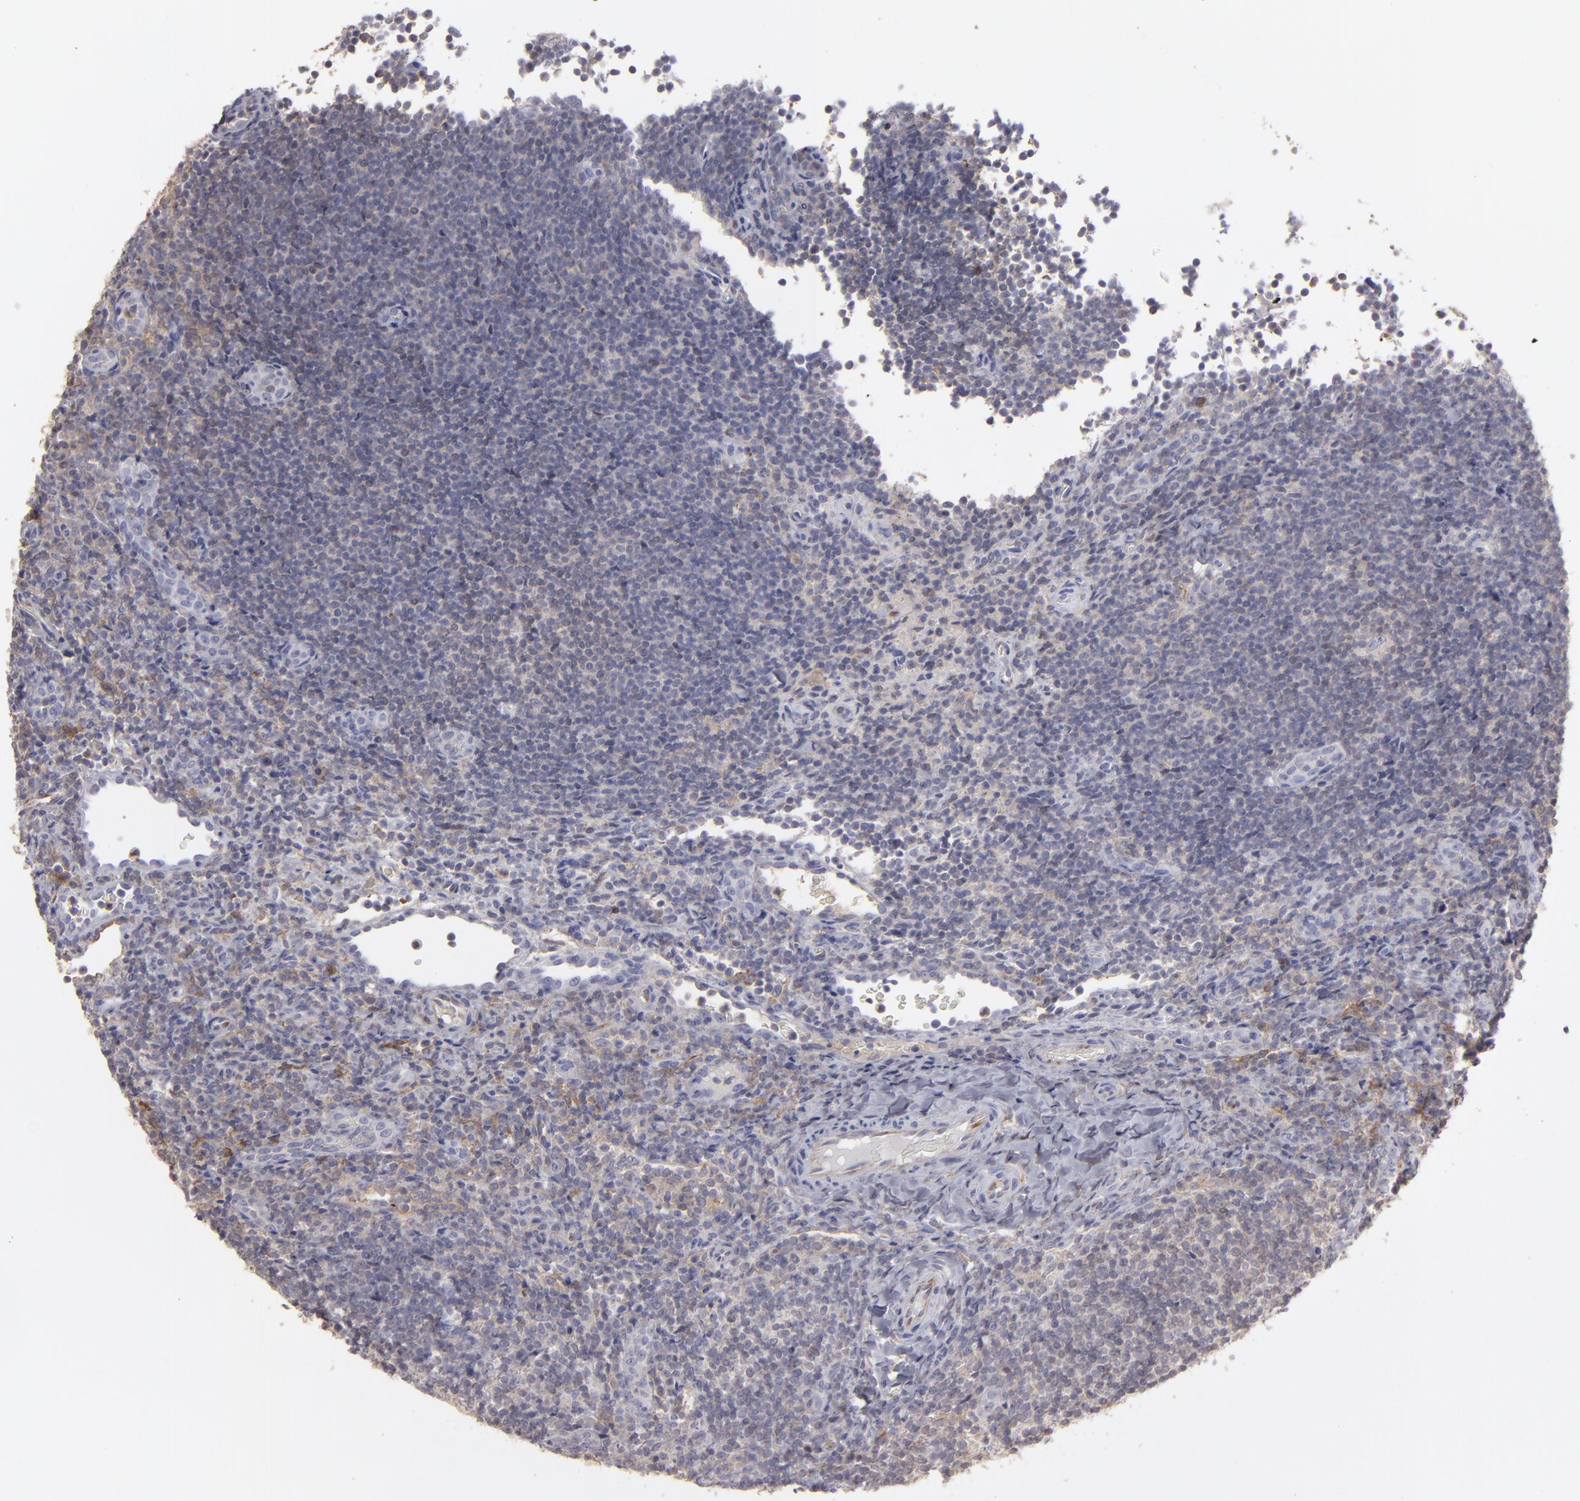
{"staining": {"intensity": "moderate", "quantity": "25%-75%", "location": "cytoplasmic/membranous"}, "tissue": "lymphoma", "cell_type": "Tumor cells", "image_type": "cancer", "snomed": [{"axis": "morphology", "description": "Malignant lymphoma, non-Hodgkin's type, Low grade"}, {"axis": "topography", "description": "Lymph node"}], "caption": "High-power microscopy captured an immunohistochemistry (IHC) histopathology image of lymphoma, revealing moderate cytoplasmic/membranous staining in about 25%-75% of tumor cells.", "gene": "SEMA3G", "patient": {"sex": "female", "age": 76}}